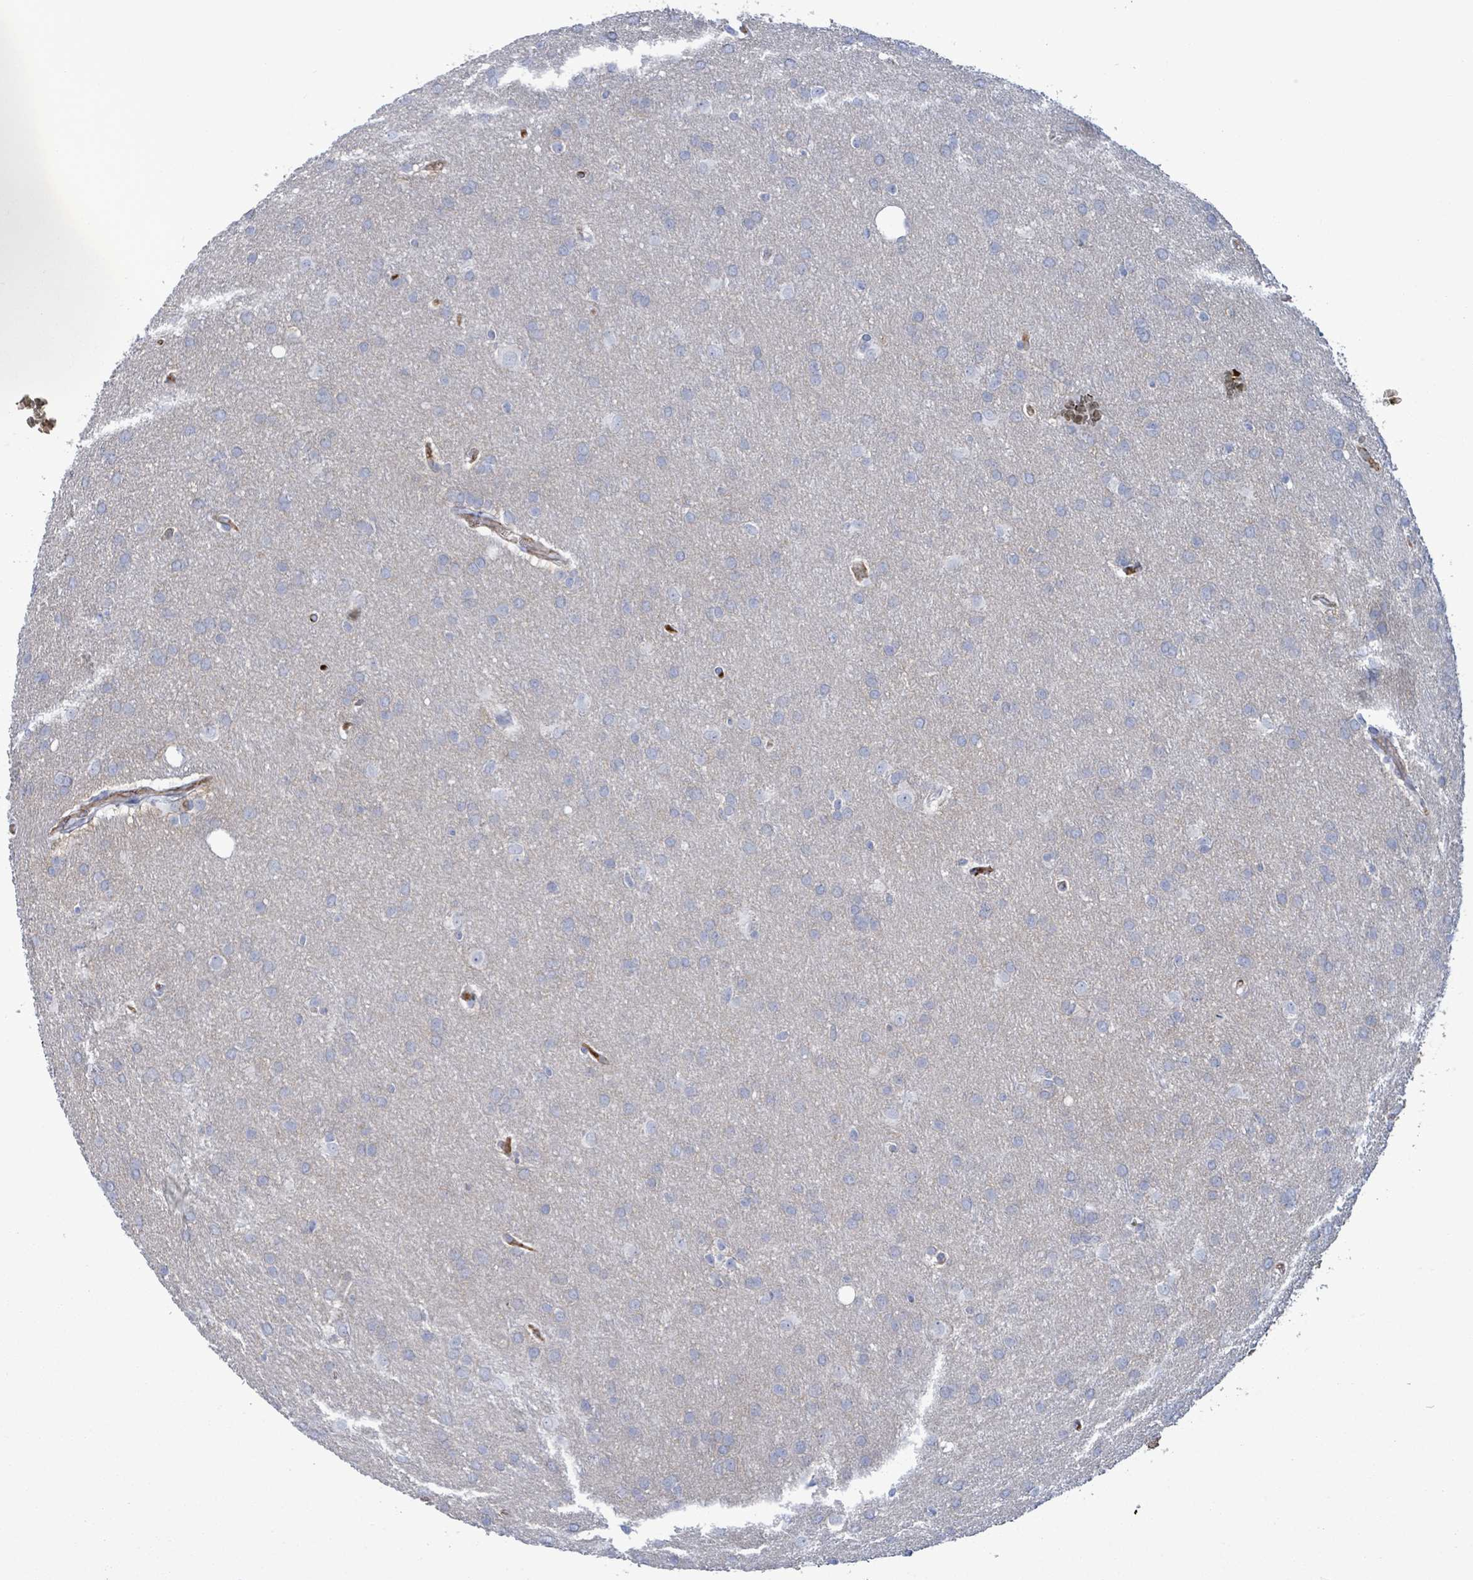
{"staining": {"intensity": "negative", "quantity": "none", "location": "none"}, "tissue": "glioma", "cell_type": "Tumor cells", "image_type": "cancer", "snomed": [{"axis": "morphology", "description": "Glioma, malignant, Low grade"}, {"axis": "topography", "description": "Brain"}], "caption": "Tumor cells are negative for brown protein staining in glioma.", "gene": "BSG", "patient": {"sex": "female", "age": 32}}